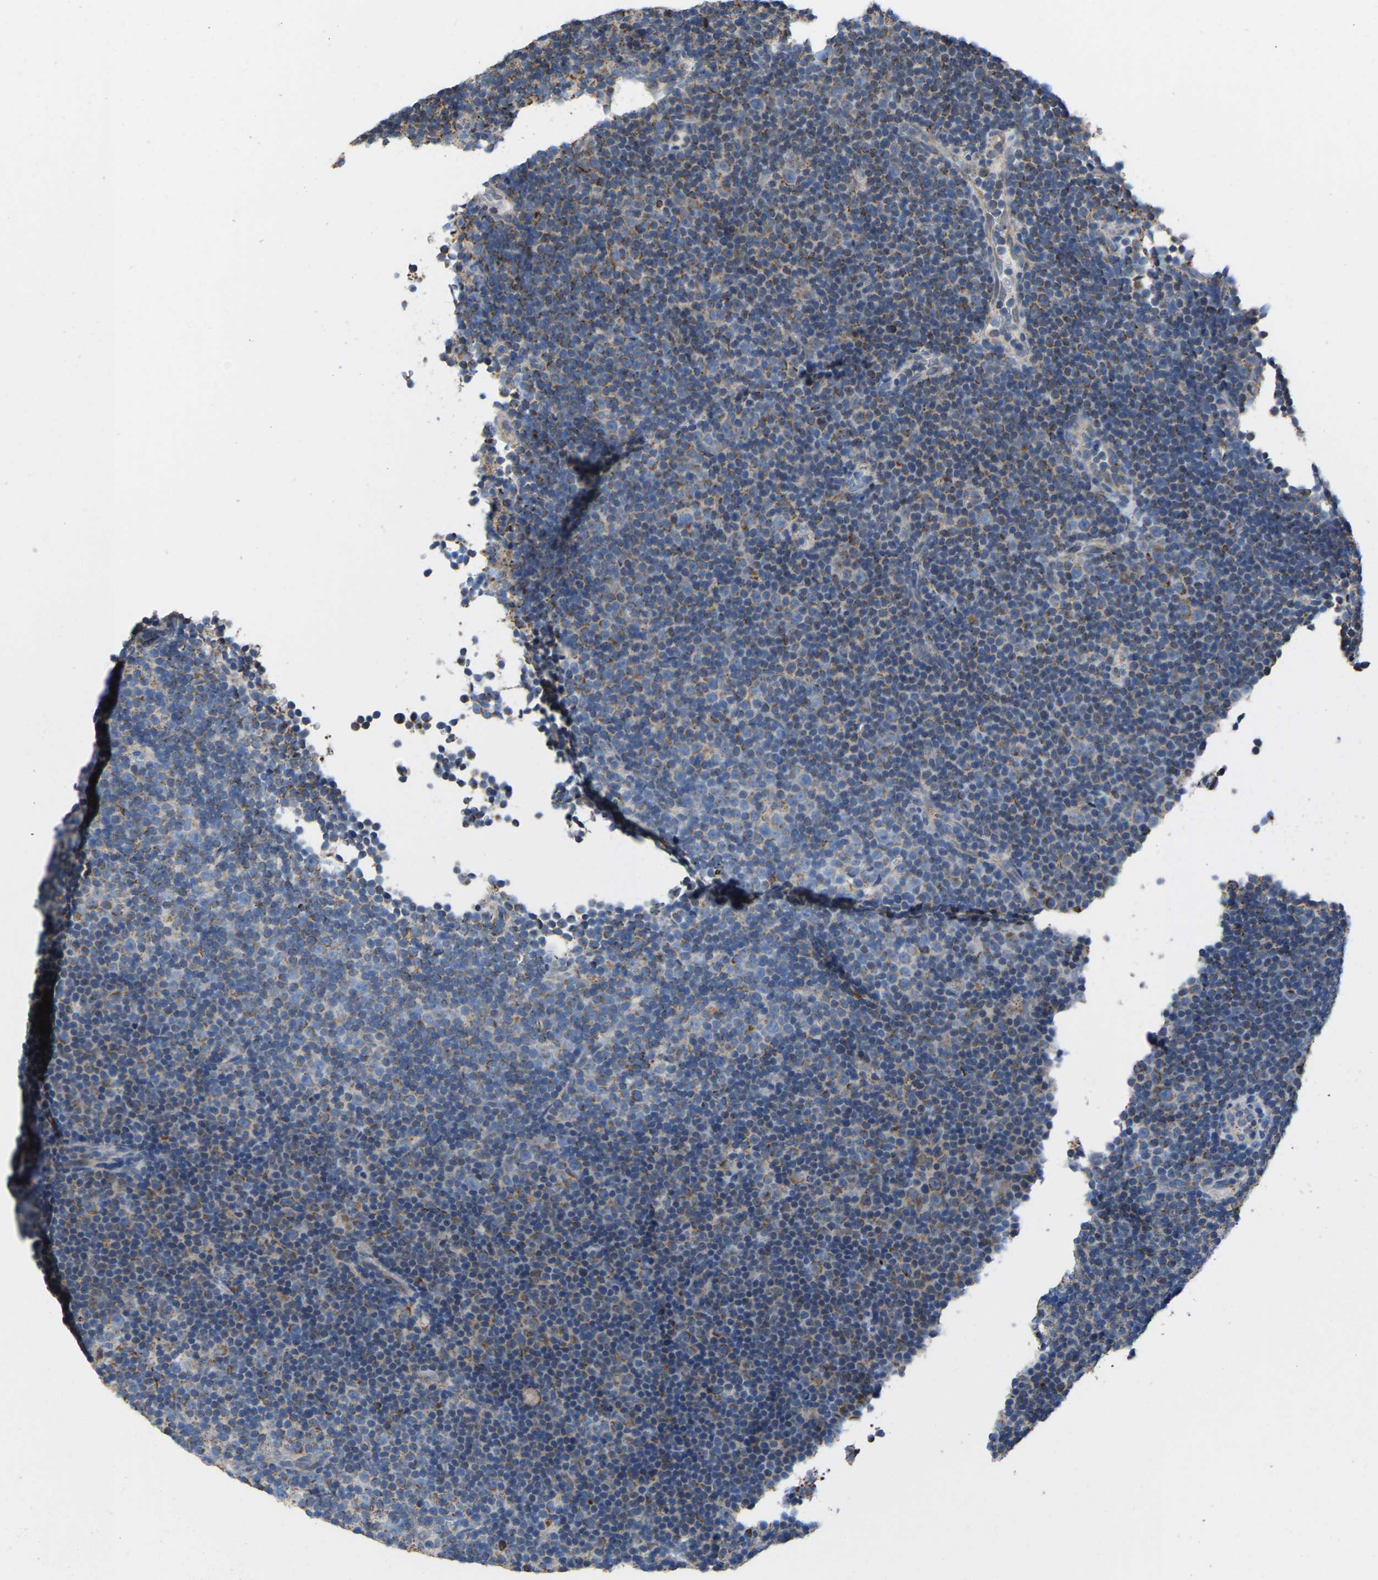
{"staining": {"intensity": "moderate", "quantity": "<25%", "location": "cytoplasmic/membranous"}, "tissue": "lymphoma", "cell_type": "Tumor cells", "image_type": "cancer", "snomed": [{"axis": "morphology", "description": "Malignant lymphoma, non-Hodgkin's type, Low grade"}, {"axis": "topography", "description": "Lymph node"}], "caption": "Immunohistochemistry staining of lymphoma, which demonstrates low levels of moderate cytoplasmic/membranous staining in approximately <25% of tumor cells indicating moderate cytoplasmic/membranous protein positivity. The staining was performed using DAB (3,3'-diaminobenzidine) (brown) for protein detection and nuclei were counterstained in hematoxylin (blue).", "gene": "BCL10", "patient": {"sex": "female", "age": 67}}